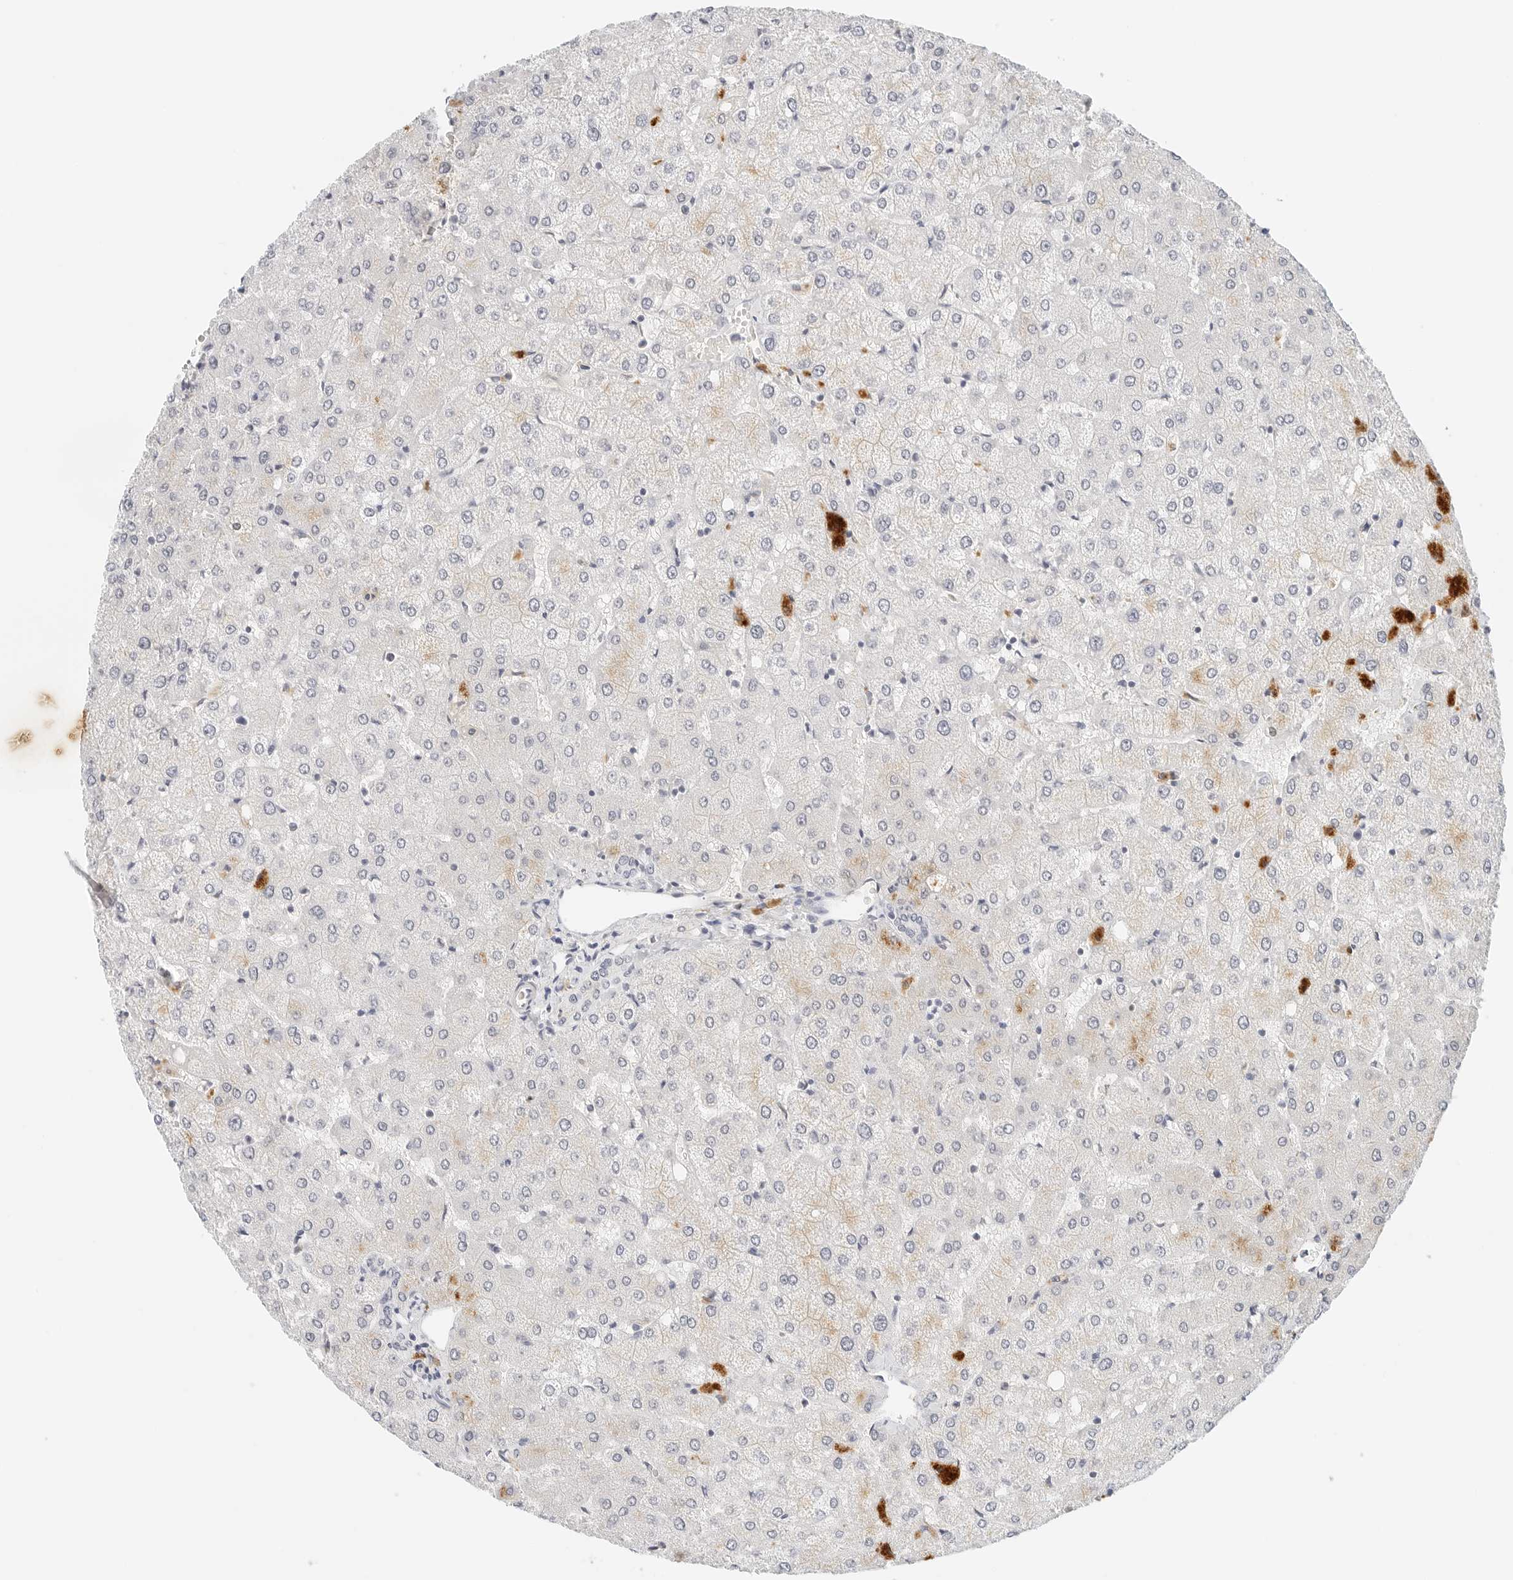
{"staining": {"intensity": "negative", "quantity": "none", "location": "none"}, "tissue": "liver", "cell_type": "Cholangiocytes", "image_type": "normal", "snomed": [{"axis": "morphology", "description": "Normal tissue, NOS"}, {"axis": "topography", "description": "Liver"}], "caption": "An IHC micrograph of unremarkable liver is shown. There is no staining in cholangiocytes of liver.", "gene": "PKDCC", "patient": {"sex": "female", "age": 54}}